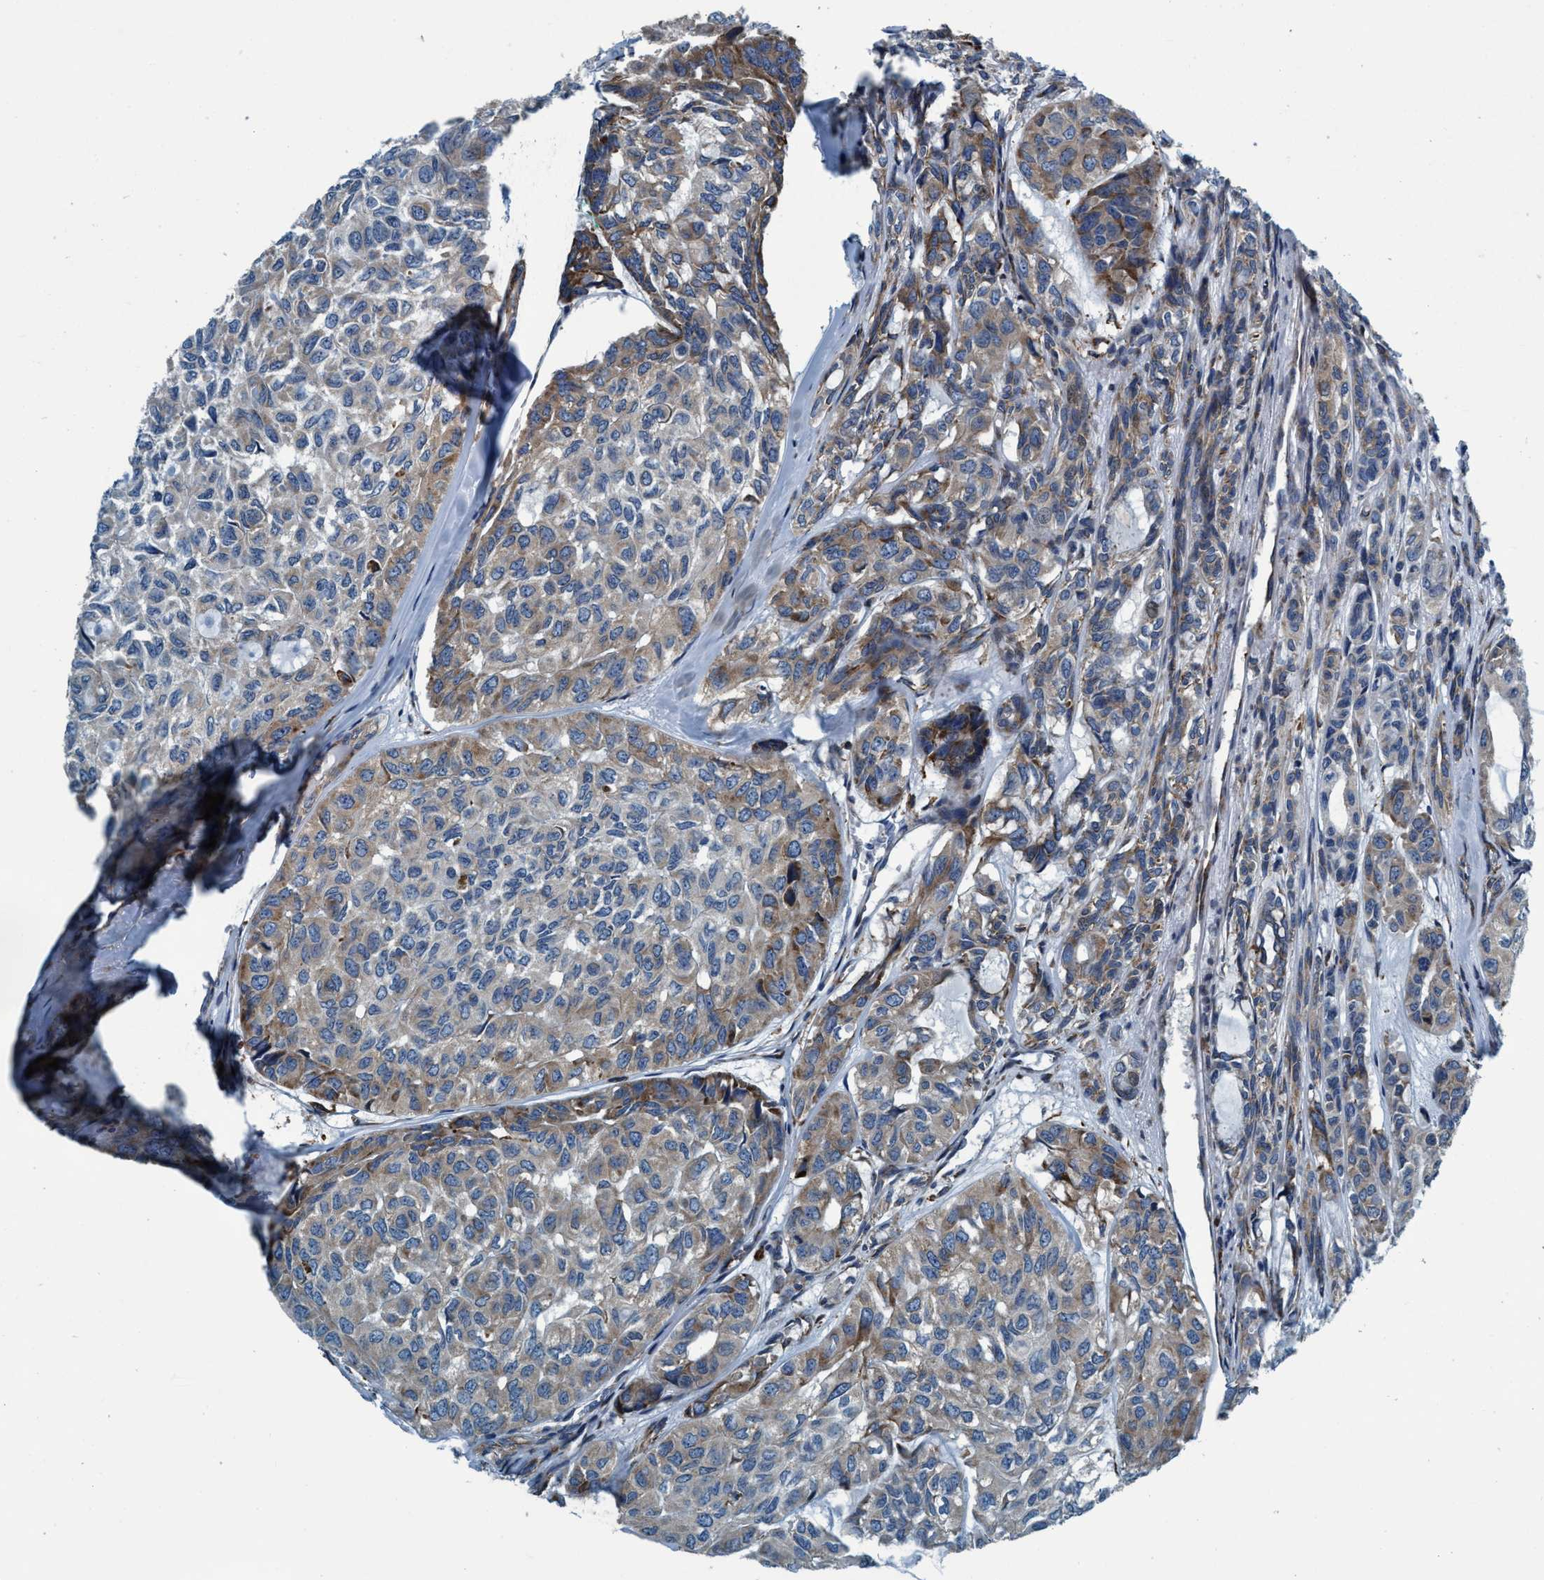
{"staining": {"intensity": "moderate", "quantity": "<25%", "location": "cytoplasmic/membranous"}, "tissue": "head and neck cancer", "cell_type": "Tumor cells", "image_type": "cancer", "snomed": [{"axis": "morphology", "description": "Adenocarcinoma, NOS"}, {"axis": "topography", "description": "Salivary gland, NOS"}, {"axis": "topography", "description": "Head-Neck"}], "caption": "The image exhibits a brown stain indicating the presence of a protein in the cytoplasmic/membranous of tumor cells in head and neck cancer.", "gene": "ARMC9", "patient": {"sex": "female", "age": 76}}